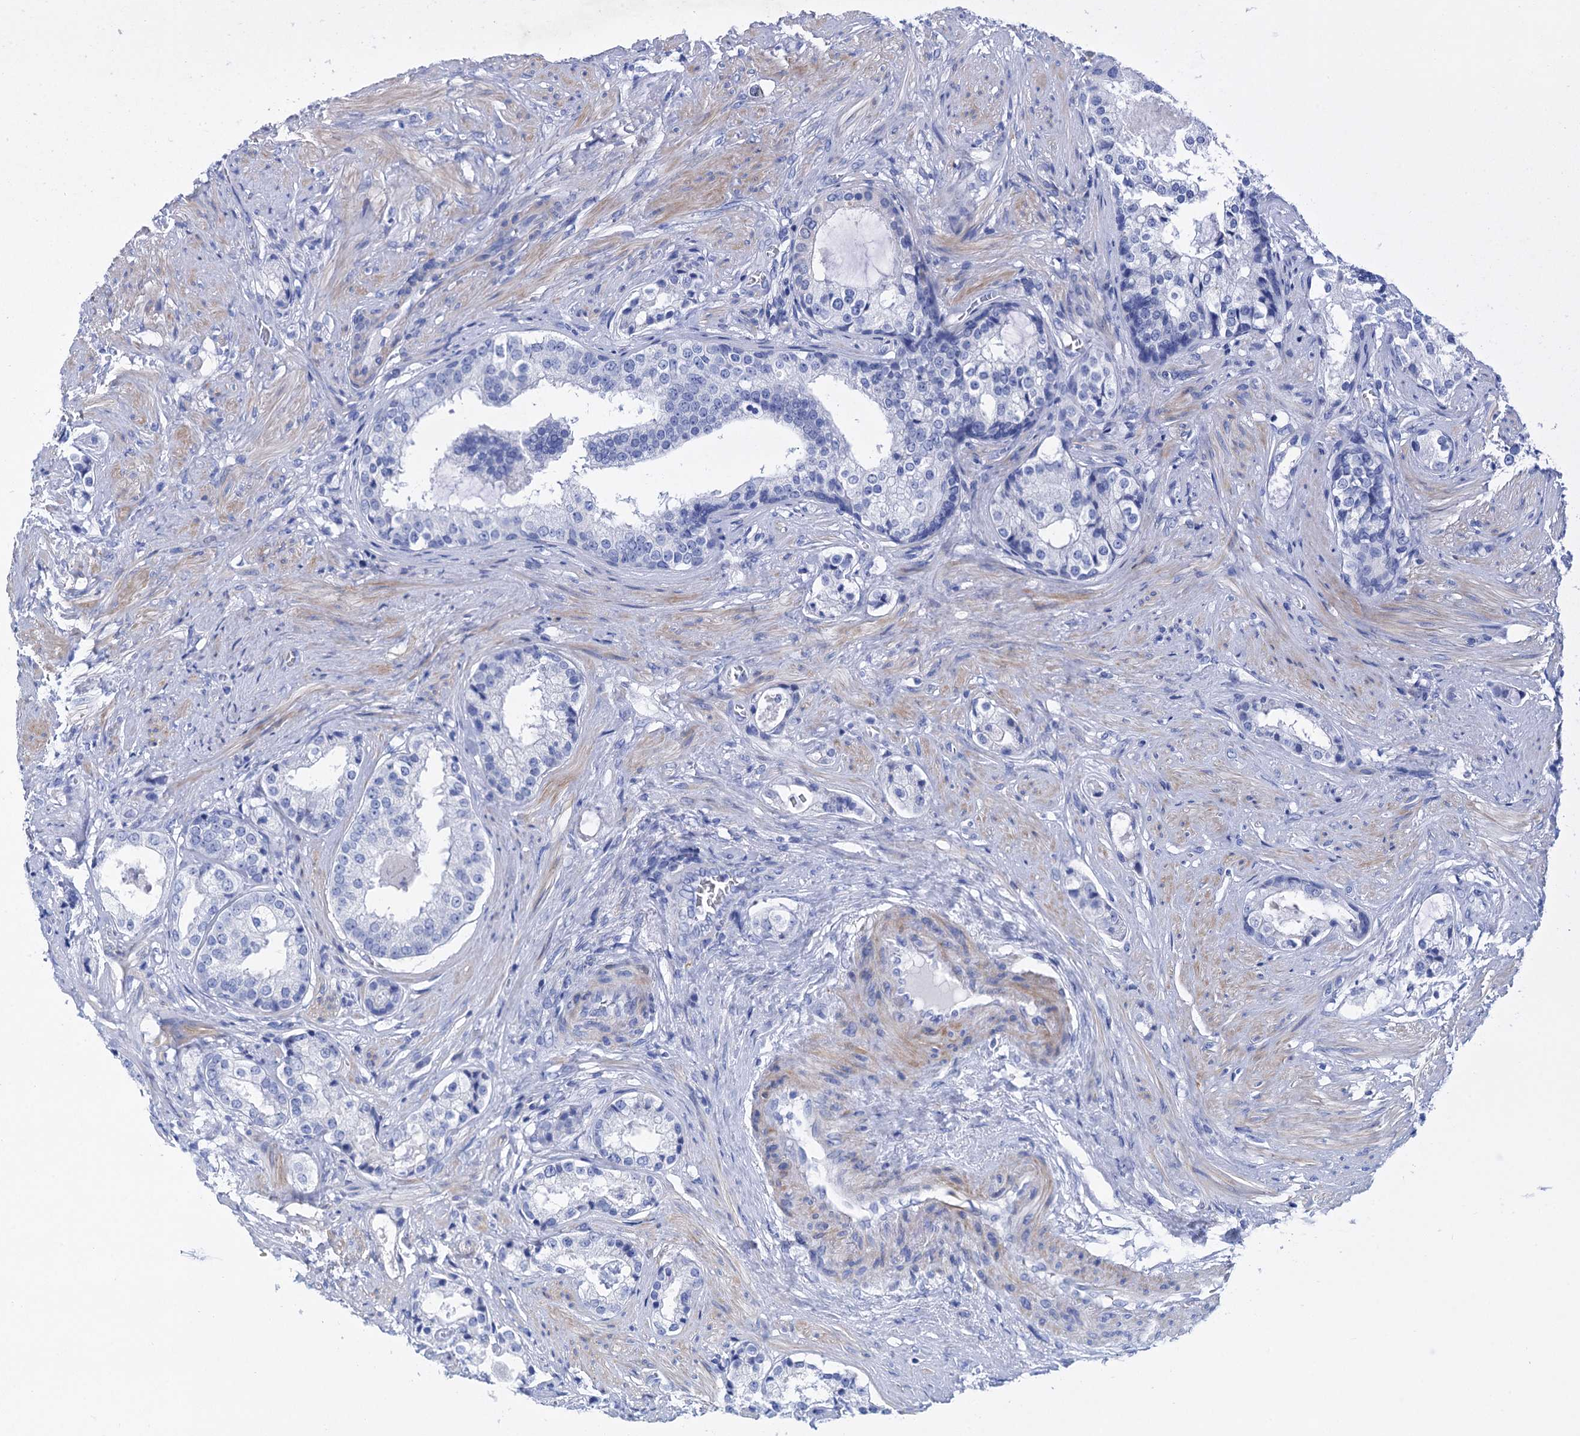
{"staining": {"intensity": "negative", "quantity": "none", "location": "none"}, "tissue": "prostate cancer", "cell_type": "Tumor cells", "image_type": "cancer", "snomed": [{"axis": "morphology", "description": "Adenocarcinoma, High grade"}, {"axis": "topography", "description": "Prostate"}], "caption": "A high-resolution micrograph shows IHC staining of prostate cancer, which displays no significant positivity in tumor cells.", "gene": "NLRP10", "patient": {"sex": "male", "age": 58}}